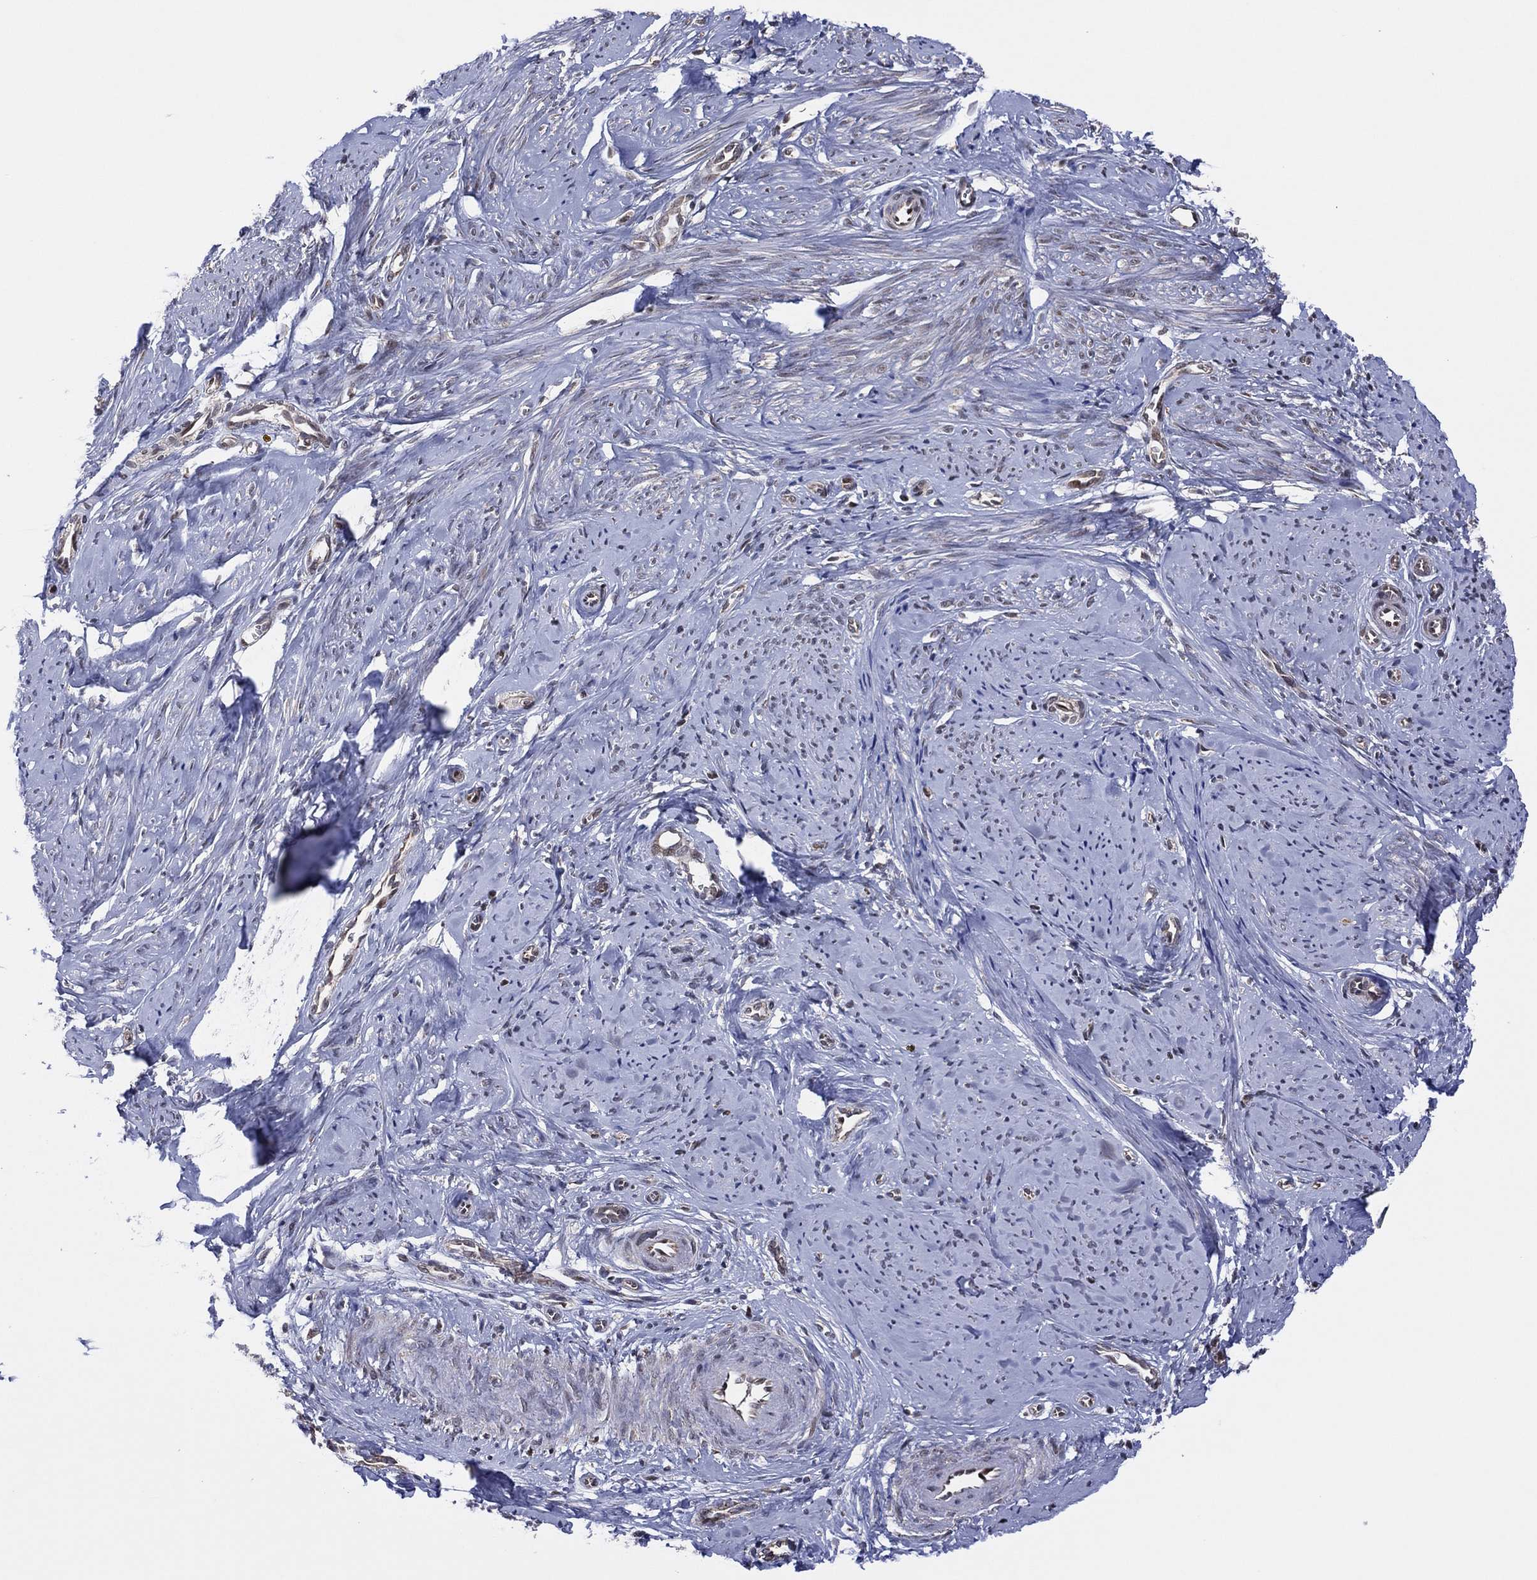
{"staining": {"intensity": "negative", "quantity": "none", "location": "none"}, "tissue": "smooth muscle", "cell_type": "Smooth muscle cells", "image_type": "normal", "snomed": [{"axis": "morphology", "description": "Normal tissue, NOS"}, {"axis": "topography", "description": "Smooth muscle"}], "caption": "The immunohistochemistry image has no significant expression in smooth muscle cells of smooth muscle.", "gene": "PIDD1", "patient": {"sex": "female", "age": 48}}